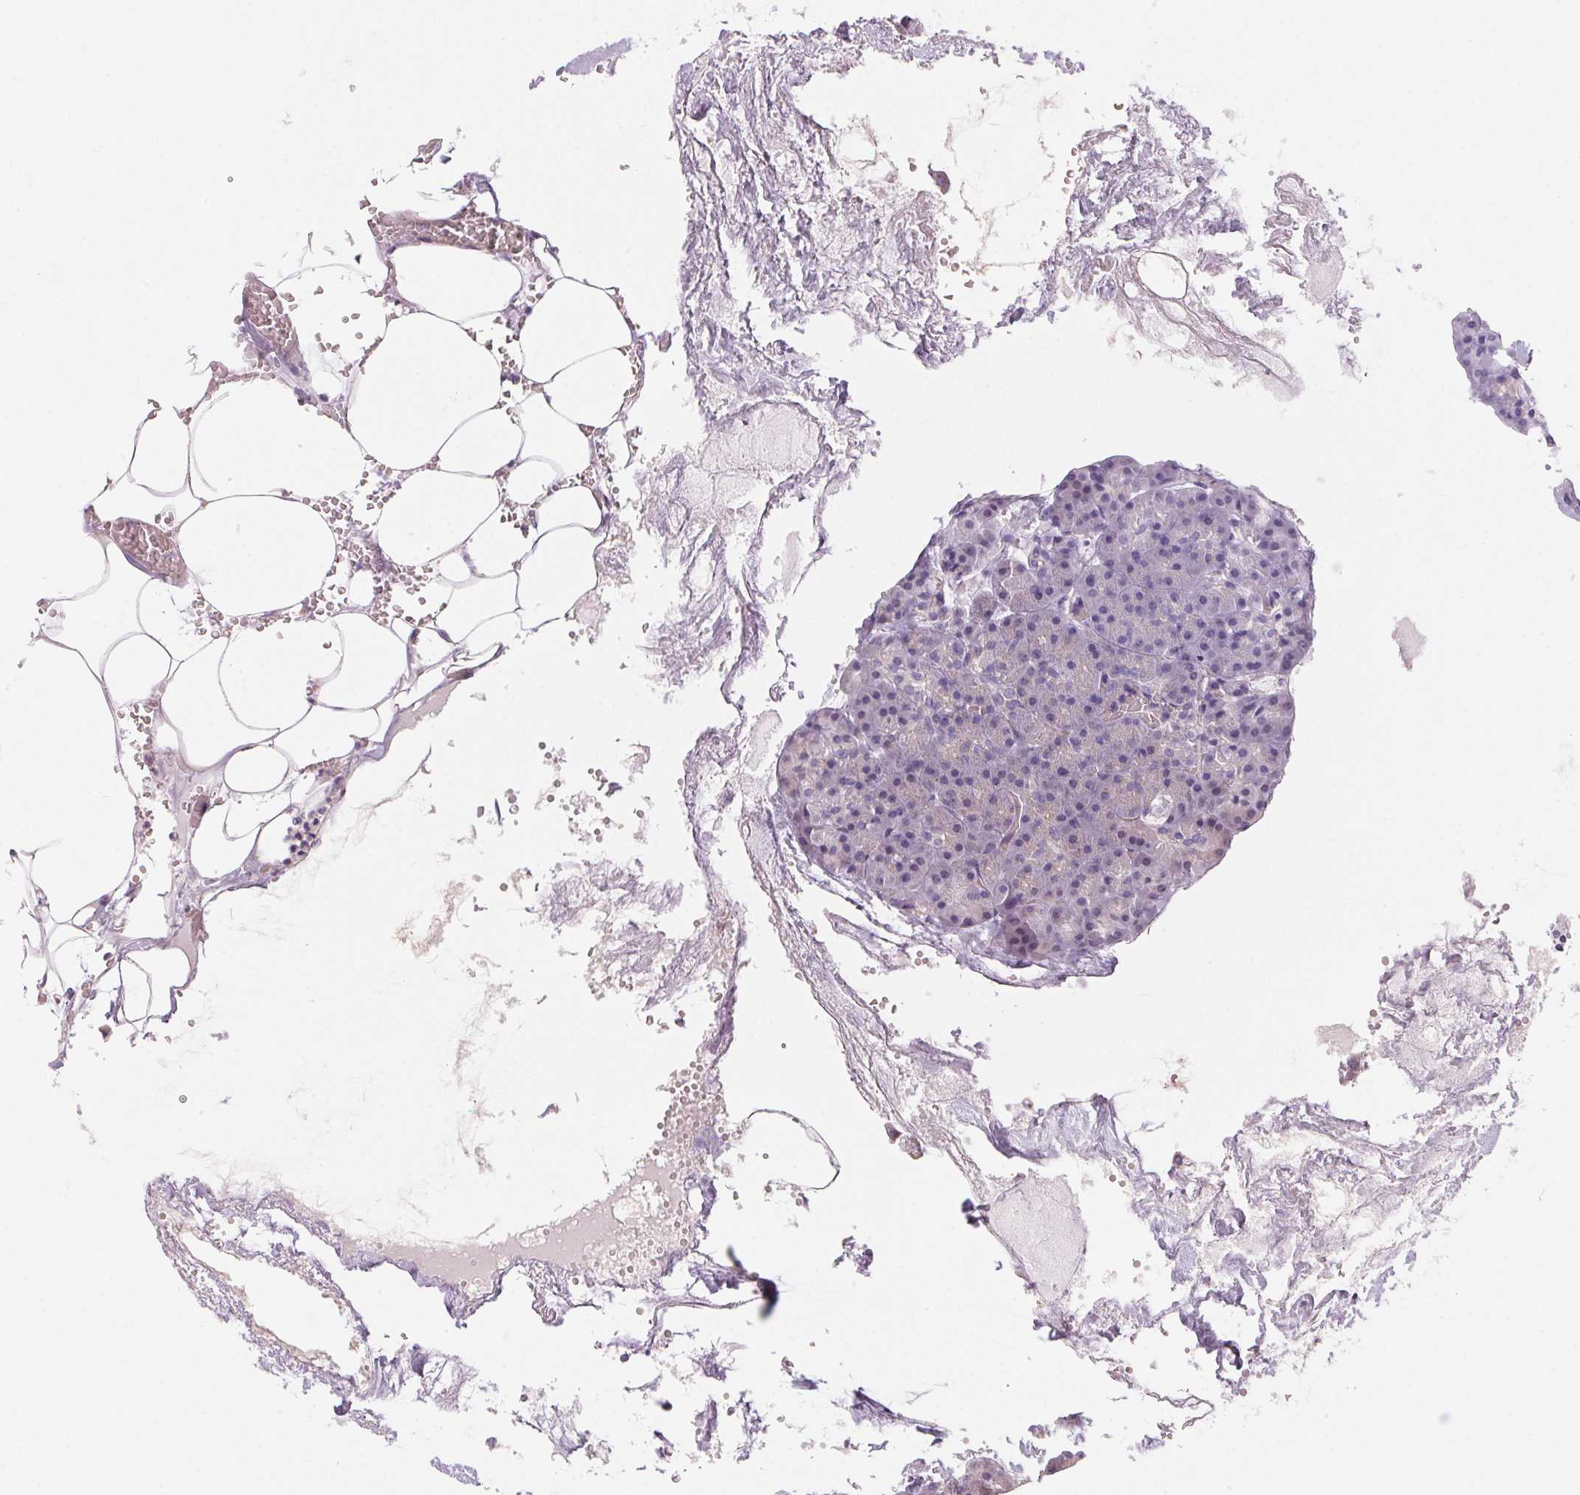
{"staining": {"intensity": "weak", "quantity": "<25%", "location": "cytoplasmic/membranous"}, "tissue": "pancreas", "cell_type": "Exocrine glandular cells", "image_type": "normal", "snomed": [{"axis": "morphology", "description": "Normal tissue, NOS"}, {"axis": "topography", "description": "Pancreas"}], "caption": "Protein analysis of normal pancreas demonstrates no significant positivity in exocrine glandular cells. Nuclei are stained in blue.", "gene": "UNC13B", "patient": {"sex": "female", "age": 74}}